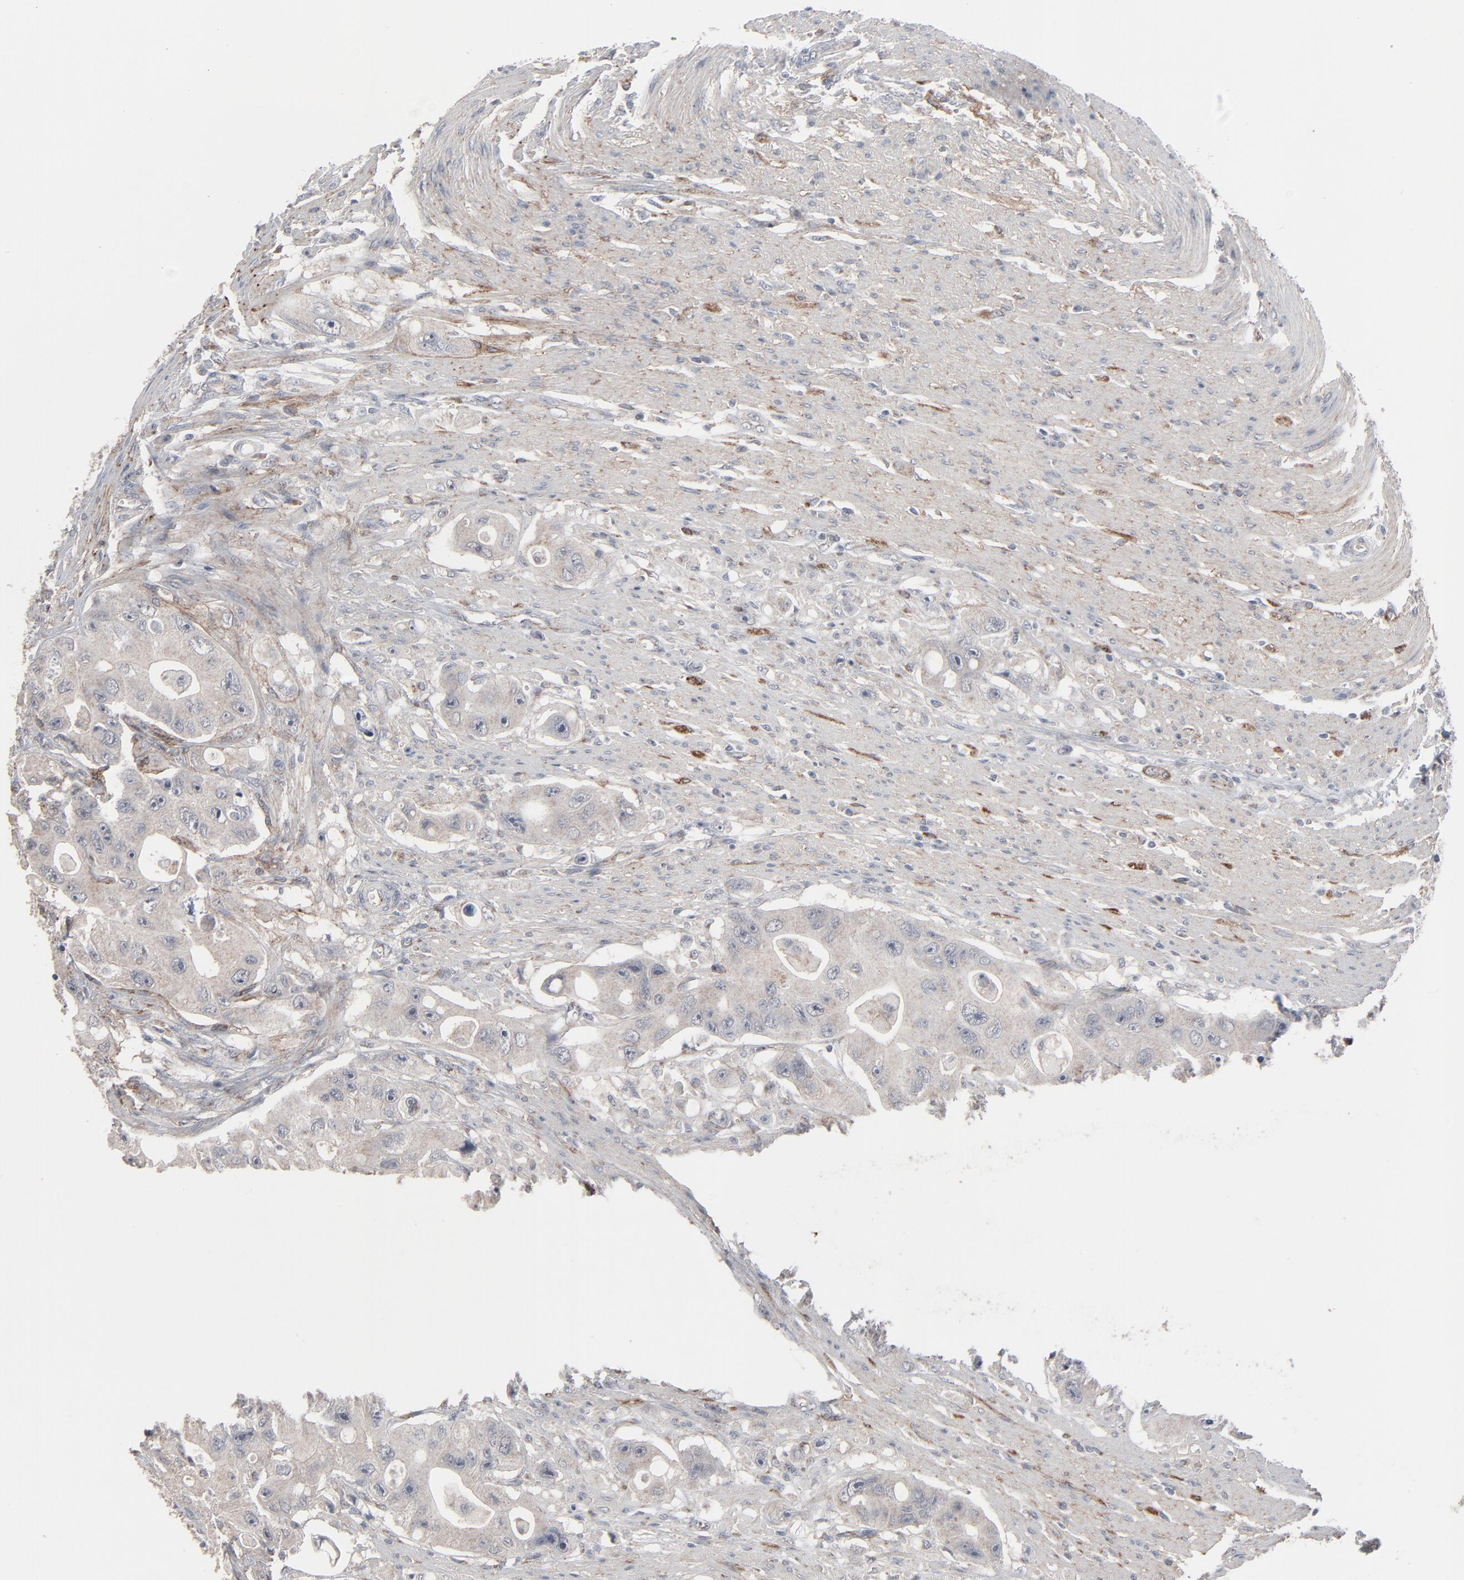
{"staining": {"intensity": "negative", "quantity": "none", "location": "none"}, "tissue": "colorectal cancer", "cell_type": "Tumor cells", "image_type": "cancer", "snomed": [{"axis": "morphology", "description": "Adenocarcinoma, NOS"}, {"axis": "topography", "description": "Colon"}], "caption": "IHC image of neoplastic tissue: colorectal adenocarcinoma stained with DAB displays no significant protein expression in tumor cells. (DAB immunohistochemistry, high magnification).", "gene": "JAM3", "patient": {"sex": "female", "age": 46}}